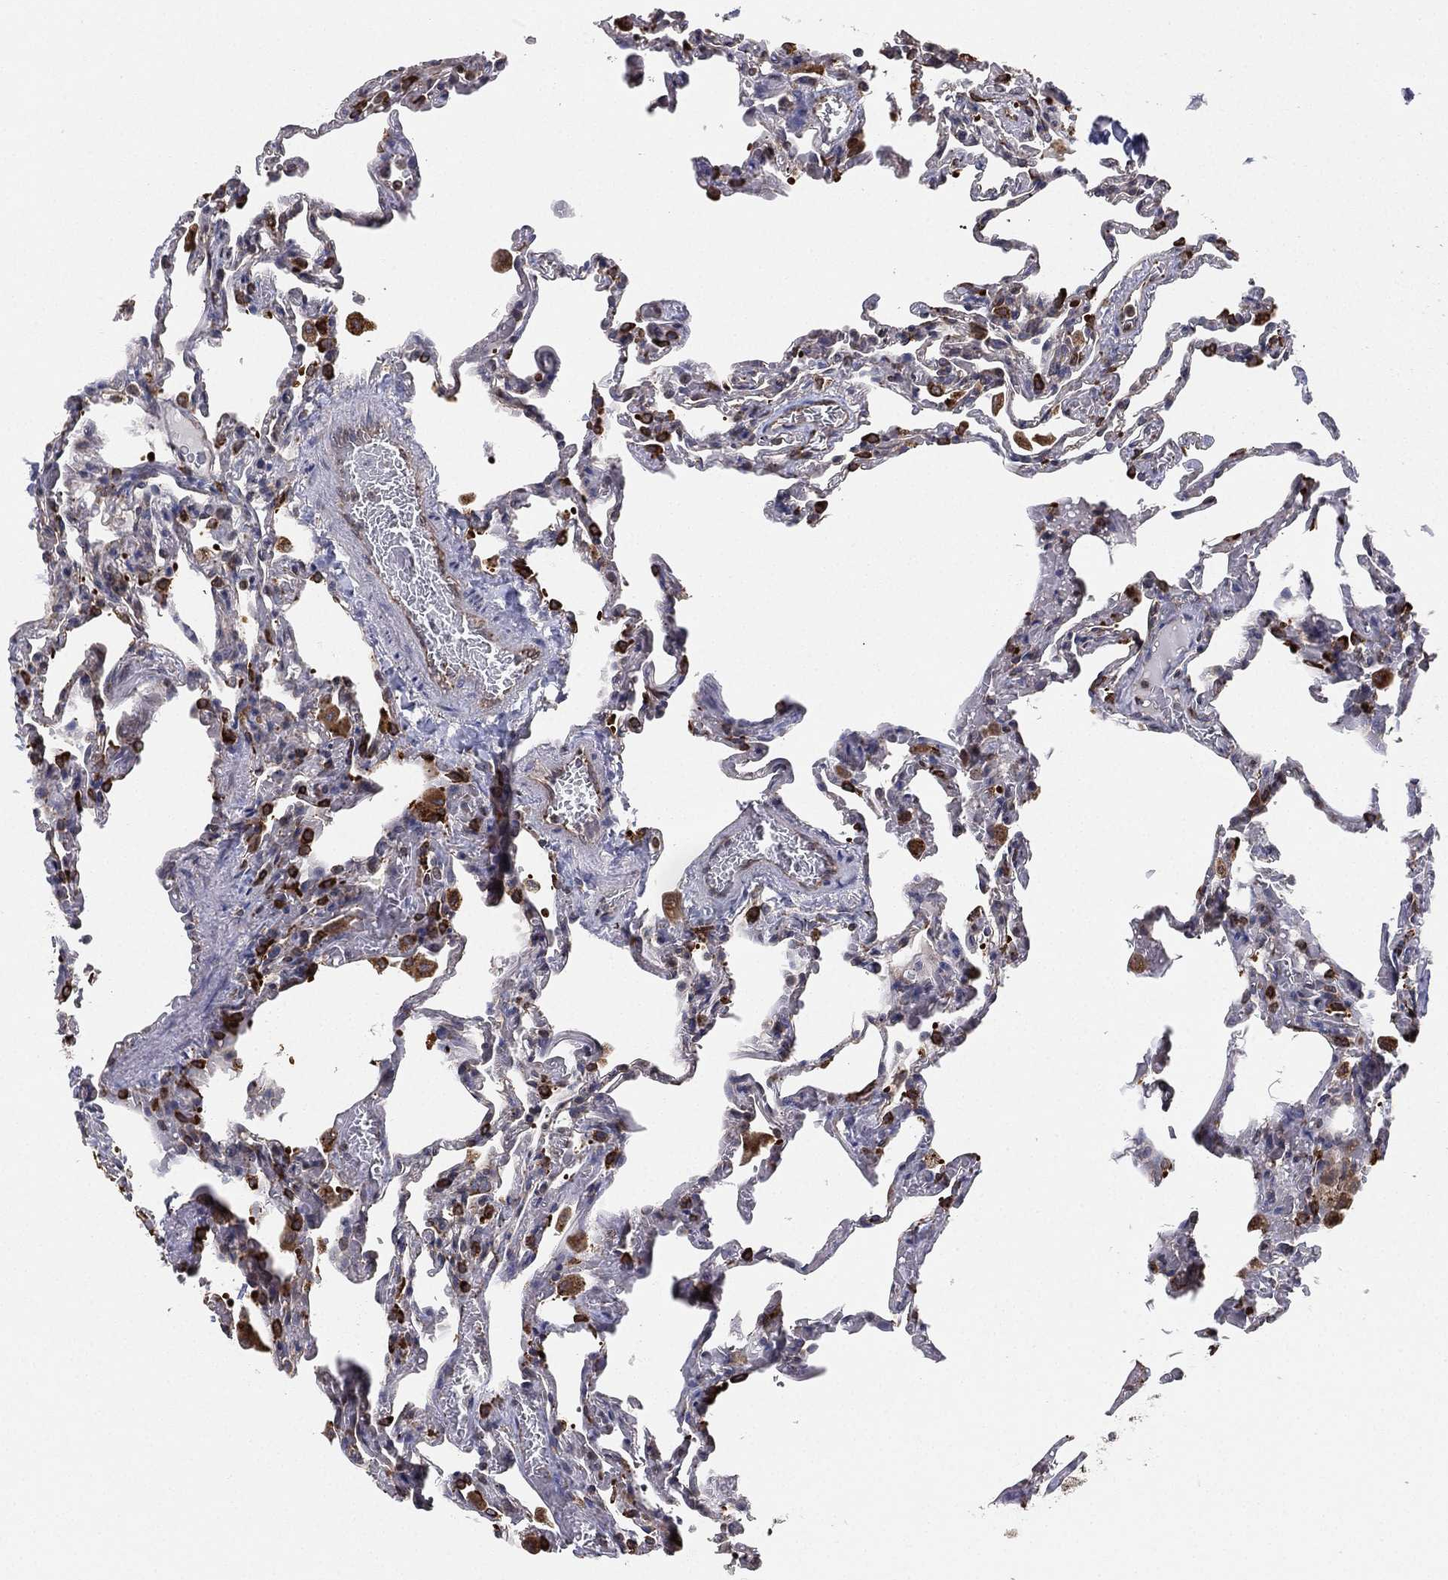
{"staining": {"intensity": "moderate", "quantity": "<25%", "location": "cytoplasmic/membranous"}, "tissue": "lung", "cell_type": "Alveolar cells", "image_type": "normal", "snomed": [{"axis": "morphology", "description": "Normal tissue, NOS"}, {"axis": "topography", "description": "Lung"}], "caption": "Lung stained with DAB (3,3'-diaminobenzidine) immunohistochemistry (IHC) reveals low levels of moderate cytoplasmic/membranous expression in approximately <25% of alveolar cells.", "gene": "CYB5B", "patient": {"sex": "female", "age": 43}}